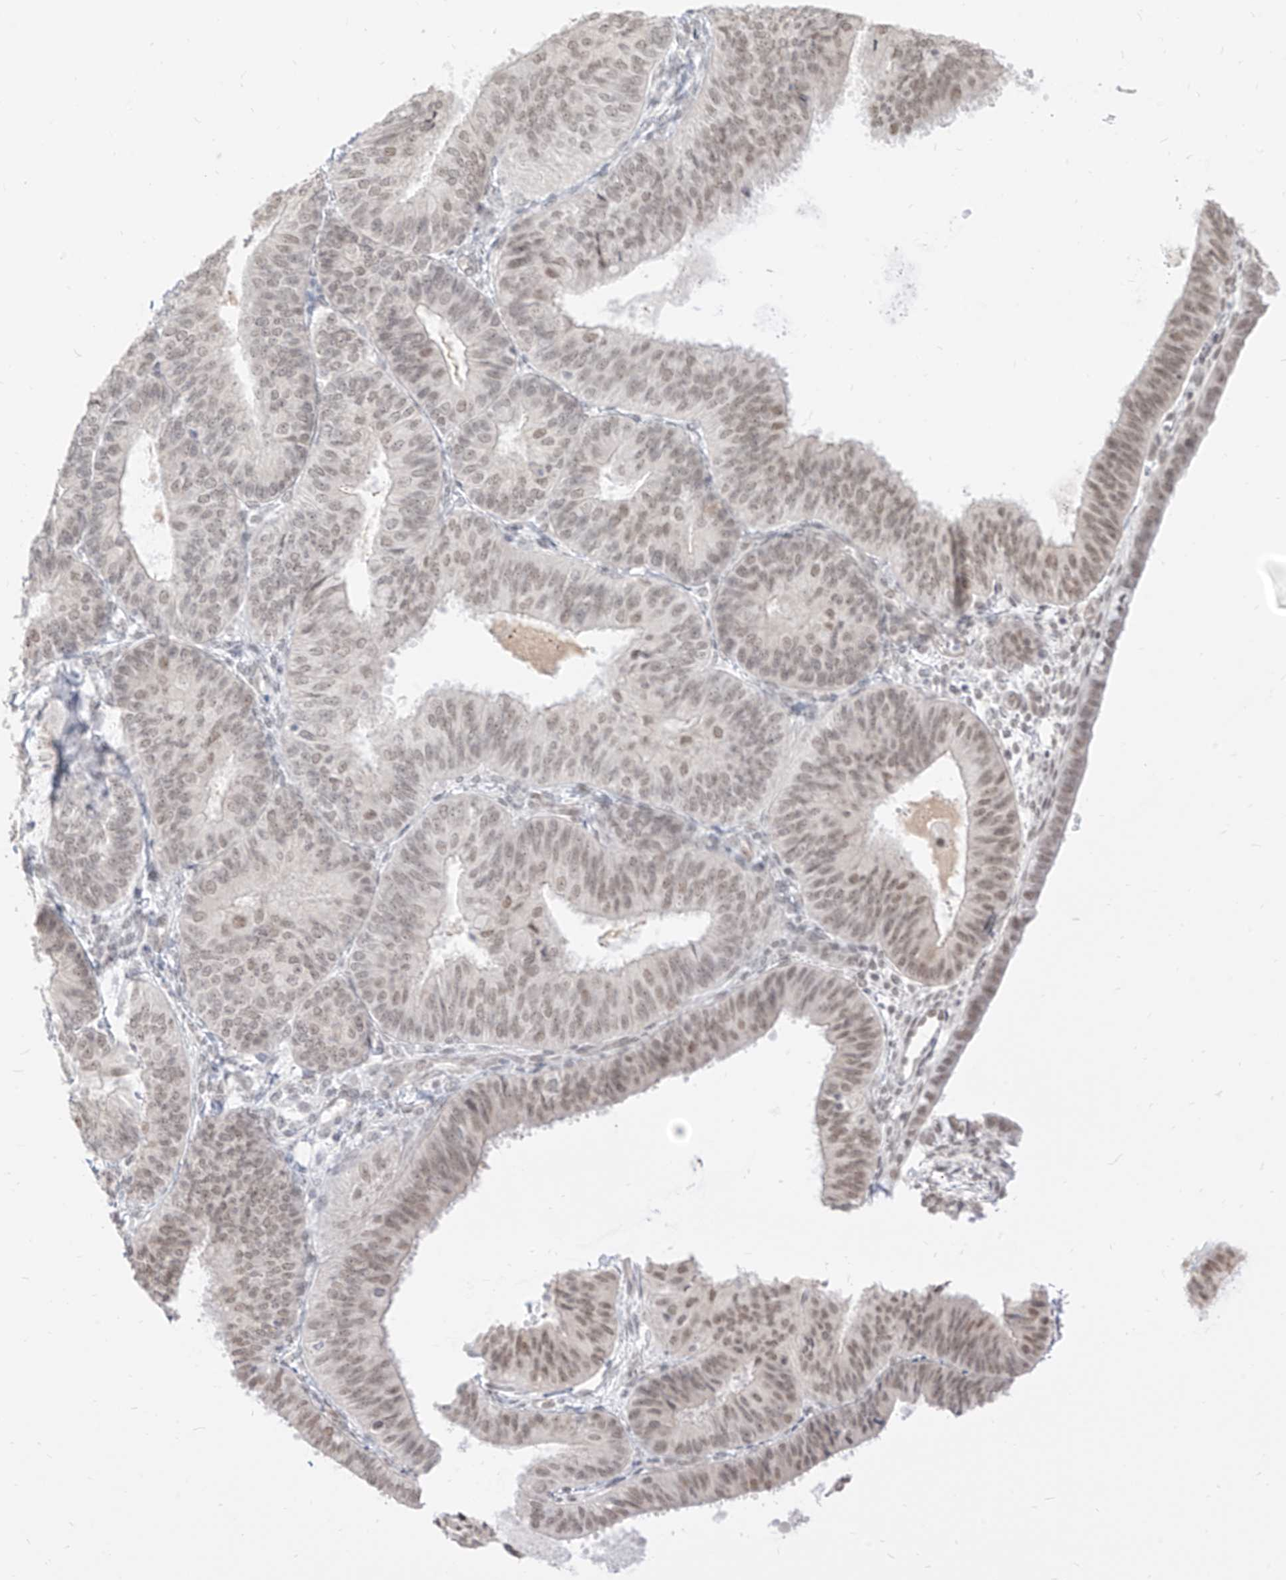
{"staining": {"intensity": "moderate", "quantity": "25%-75%", "location": "nuclear"}, "tissue": "endometrial cancer", "cell_type": "Tumor cells", "image_type": "cancer", "snomed": [{"axis": "morphology", "description": "Adenocarcinoma, NOS"}, {"axis": "topography", "description": "Endometrium"}], "caption": "Adenocarcinoma (endometrial) was stained to show a protein in brown. There is medium levels of moderate nuclear positivity in about 25%-75% of tumor cells.", "gene": "SUPT5H", "patient": {"sex": "female", "age": 58}}